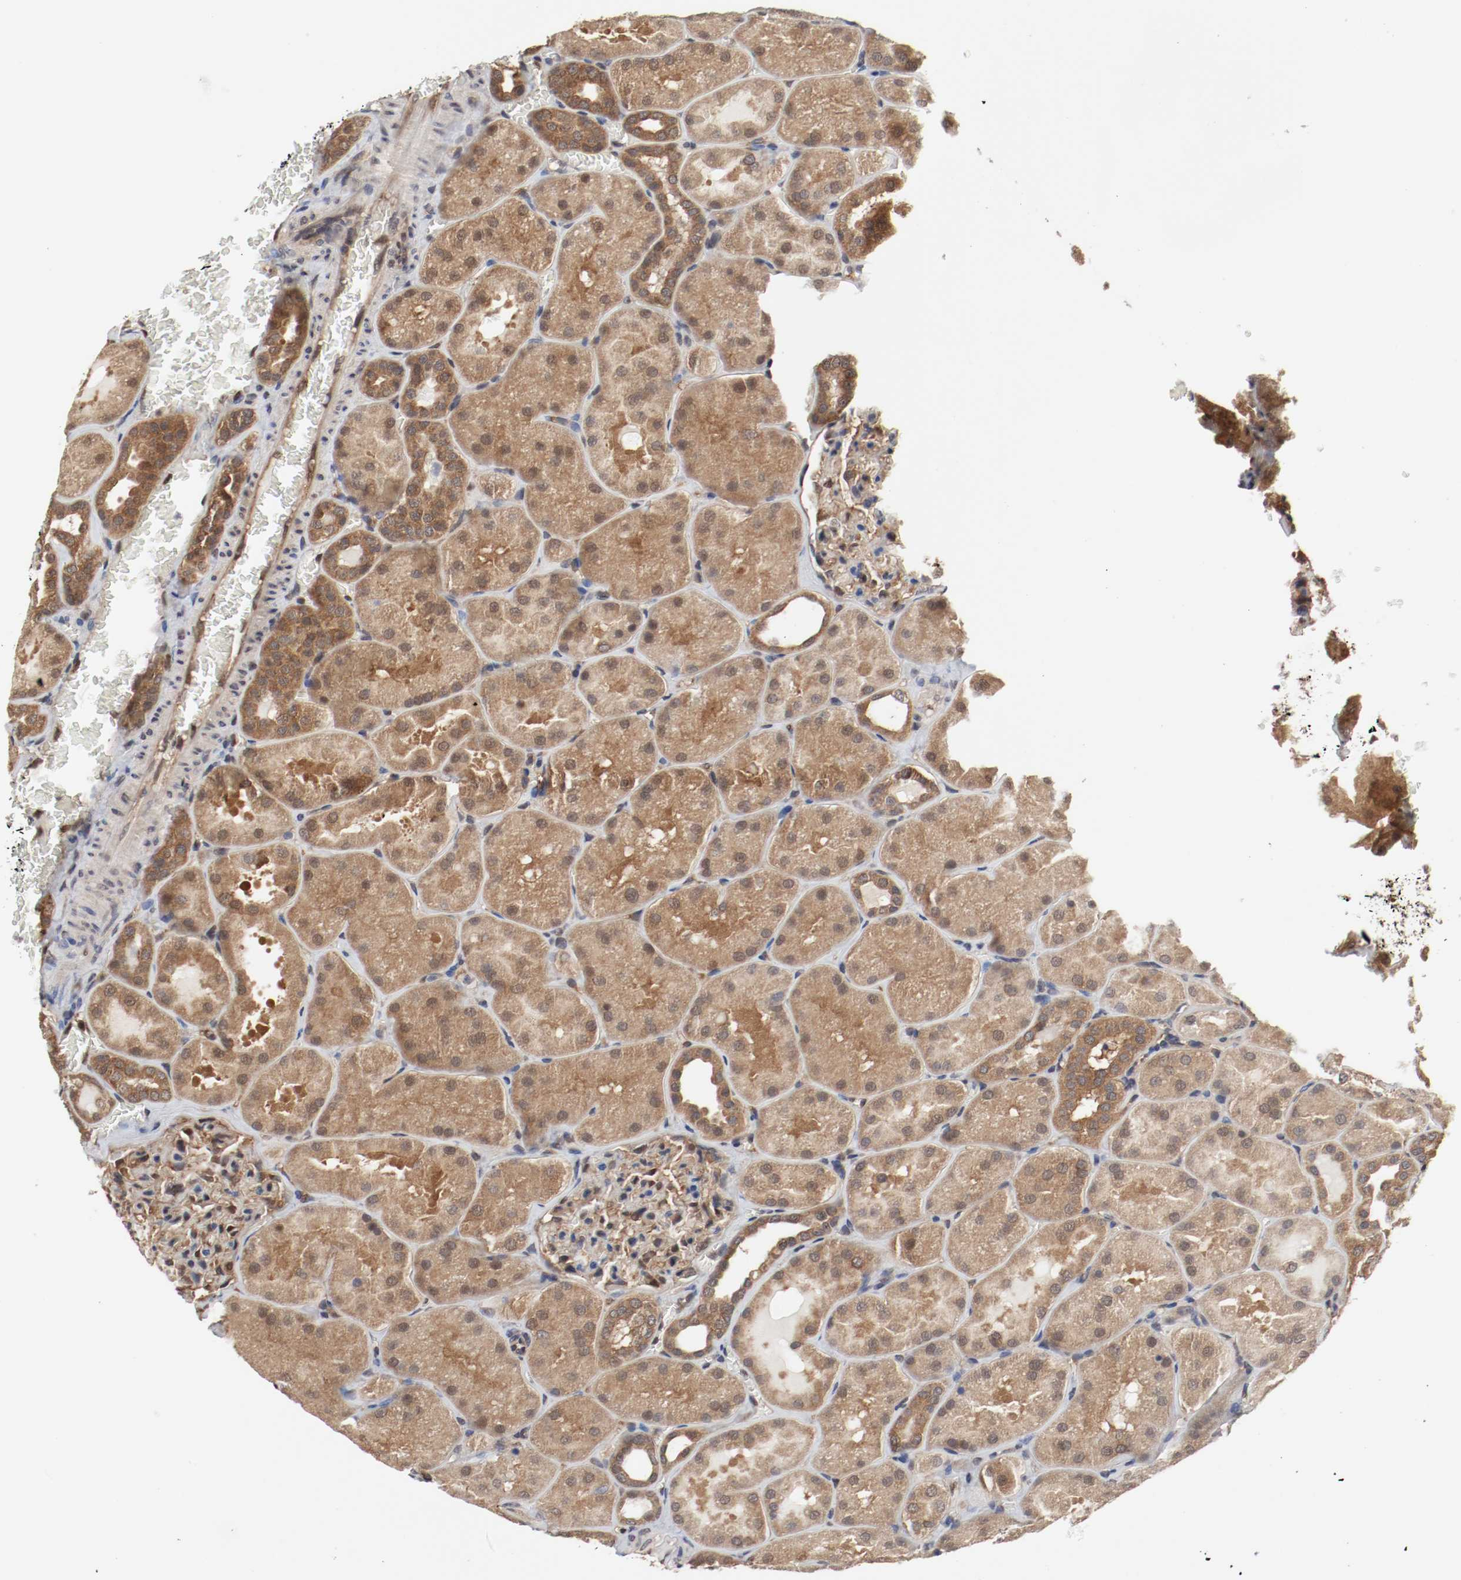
{"staining": {"intensity": "moderate", "quantity": ">75%", "location": "cytoplasmic/membranous,nuclear"}, "tissue": "kidney", "cell_type": "Cells in glomeruli", "image_type": "normal", "snomed": [{"axis": "morphology", "description": "Normal tissue, NOS"}, {"axis": "topography", "description": "Kidney"}], "caption": "Immunohistochemistry (IHC) (DAB (3,3'-diaminobenzidine)) staining of normal kidney shows moderate cytoplasmic/membranous,nuclear protein staining in about >75% of cells in glomeruli. (DAB (3,3'-diaminobenzidine) IHC, brown staining for protein, blue staining for nuclei).", "gene": "AFG3L2", "patient": {"sex": "male", "age": 28}}